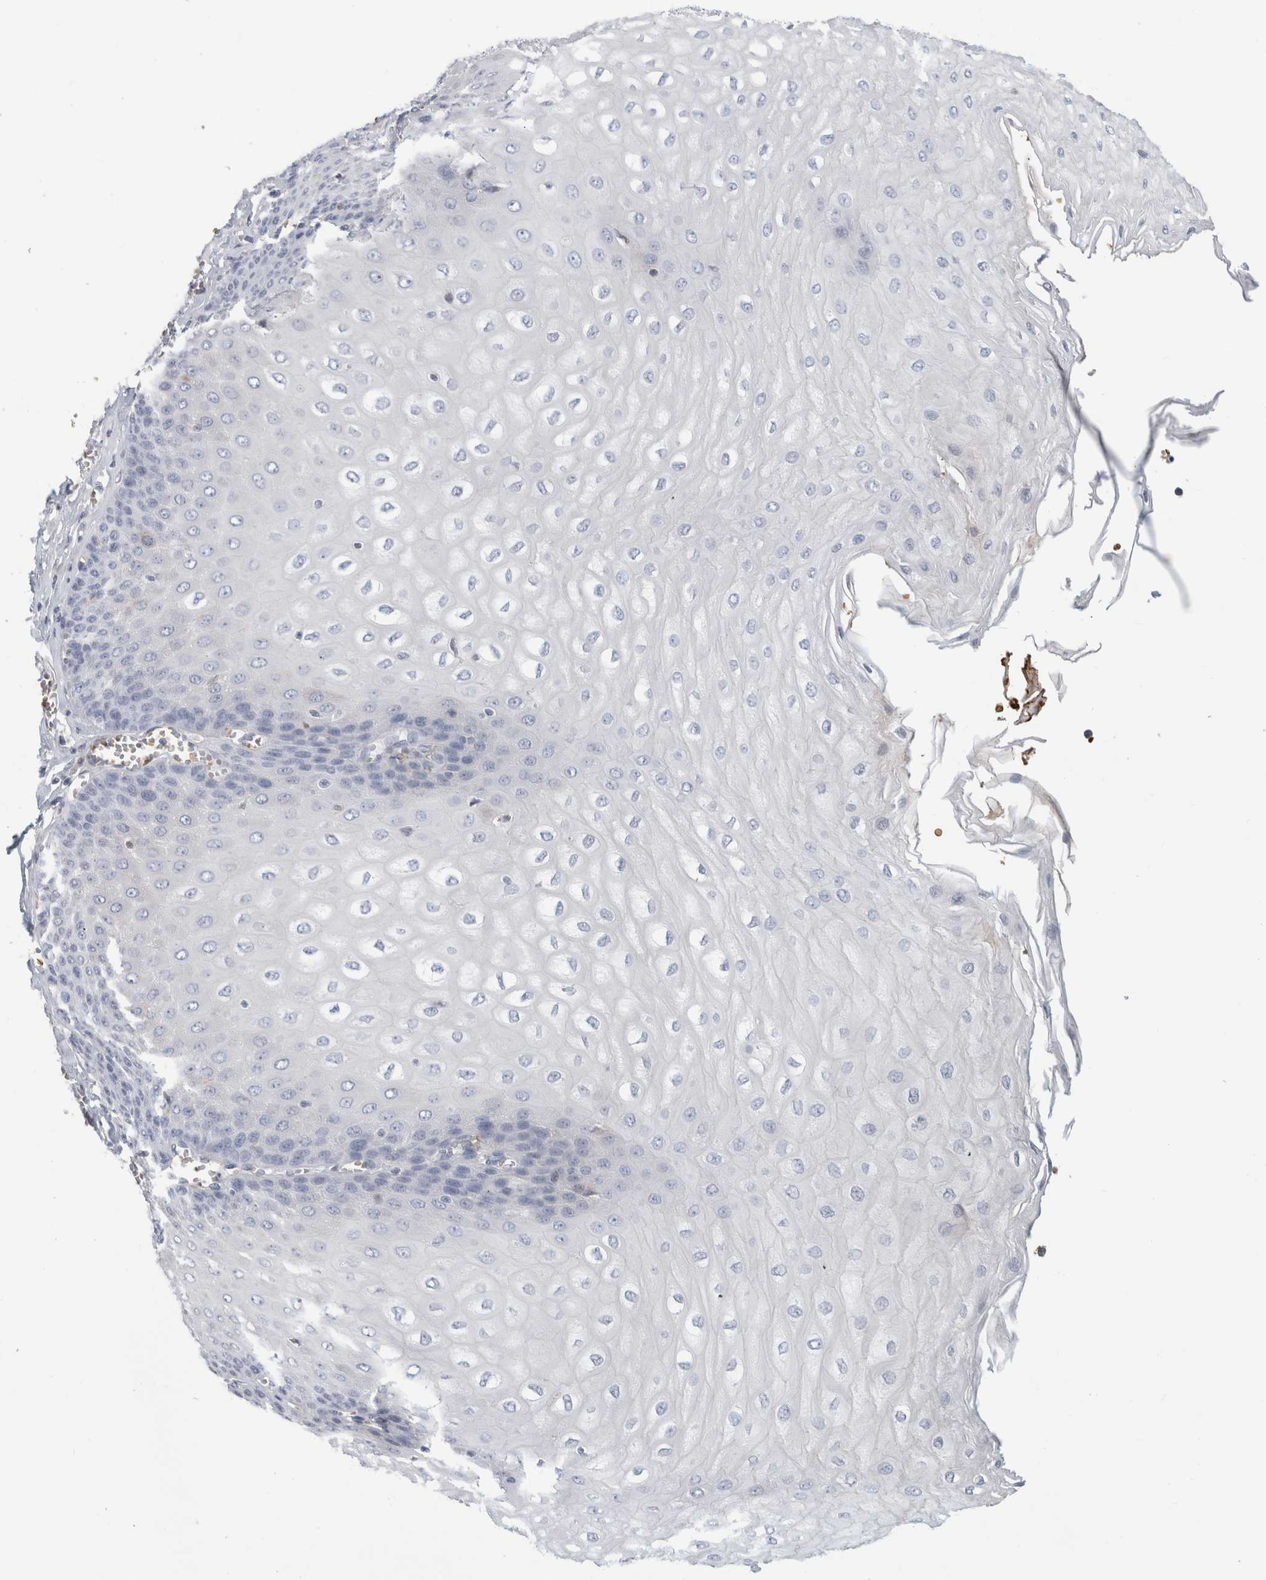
{"staining": {"intensity": "negative", "quantity": "none", "location": "none"}, "tissue": "esophagus", "cell_type": "Squamous epithelial cells", "image_type": "normal", "snomed": [{"axis": "morphology", "description": "Normal tissue, NOS"}, {"axis": "topography", "description": "Esophagus"}], "caption": "Image shows no significant protein expression in squamous epithelial cells of unremarkable esophagus. (IHC, brightfield microscopy, high magnification).", "gene": "CA1", "patient": {"sex": "male", "age": 60}}